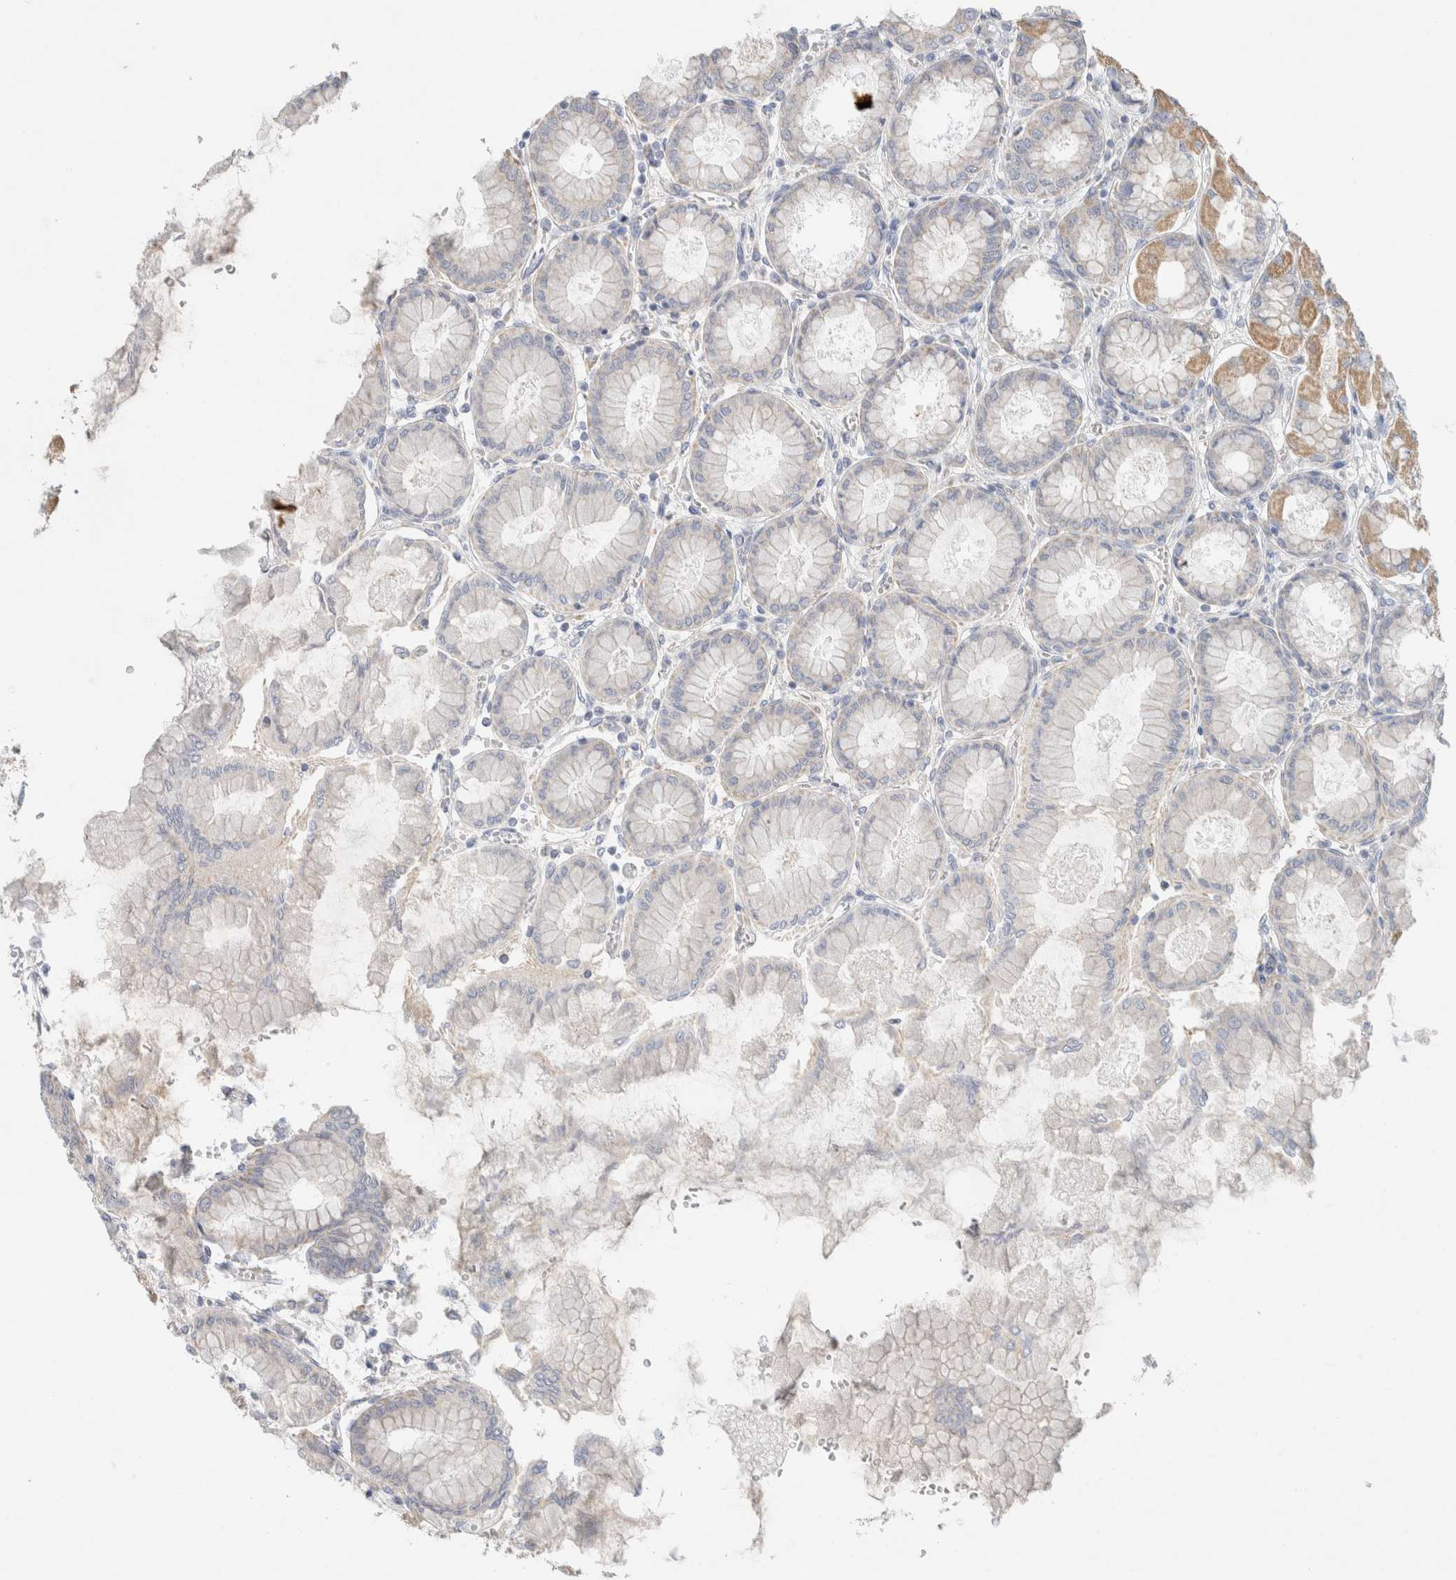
{"staining": {"intensity": "moderate", "quantity": "<25%", "location": "cytoplasmic/membranous"}, "tissue": "stomach", "cell_type": "Glandular cells", "image_type": "normal", "snomed": [{"axis": "morphology", "description": "Normal tissue, NOS"}, {"axis": "topography", "description": "Stomach, upper"}], "caption": "A low amount of moderate cytoplasmic/membranous staining is seen in approximately <25% of glandular cells in unremarkable stomach.", "gene": "HEXD", "patient": {"sex": "female", "age": 56}}